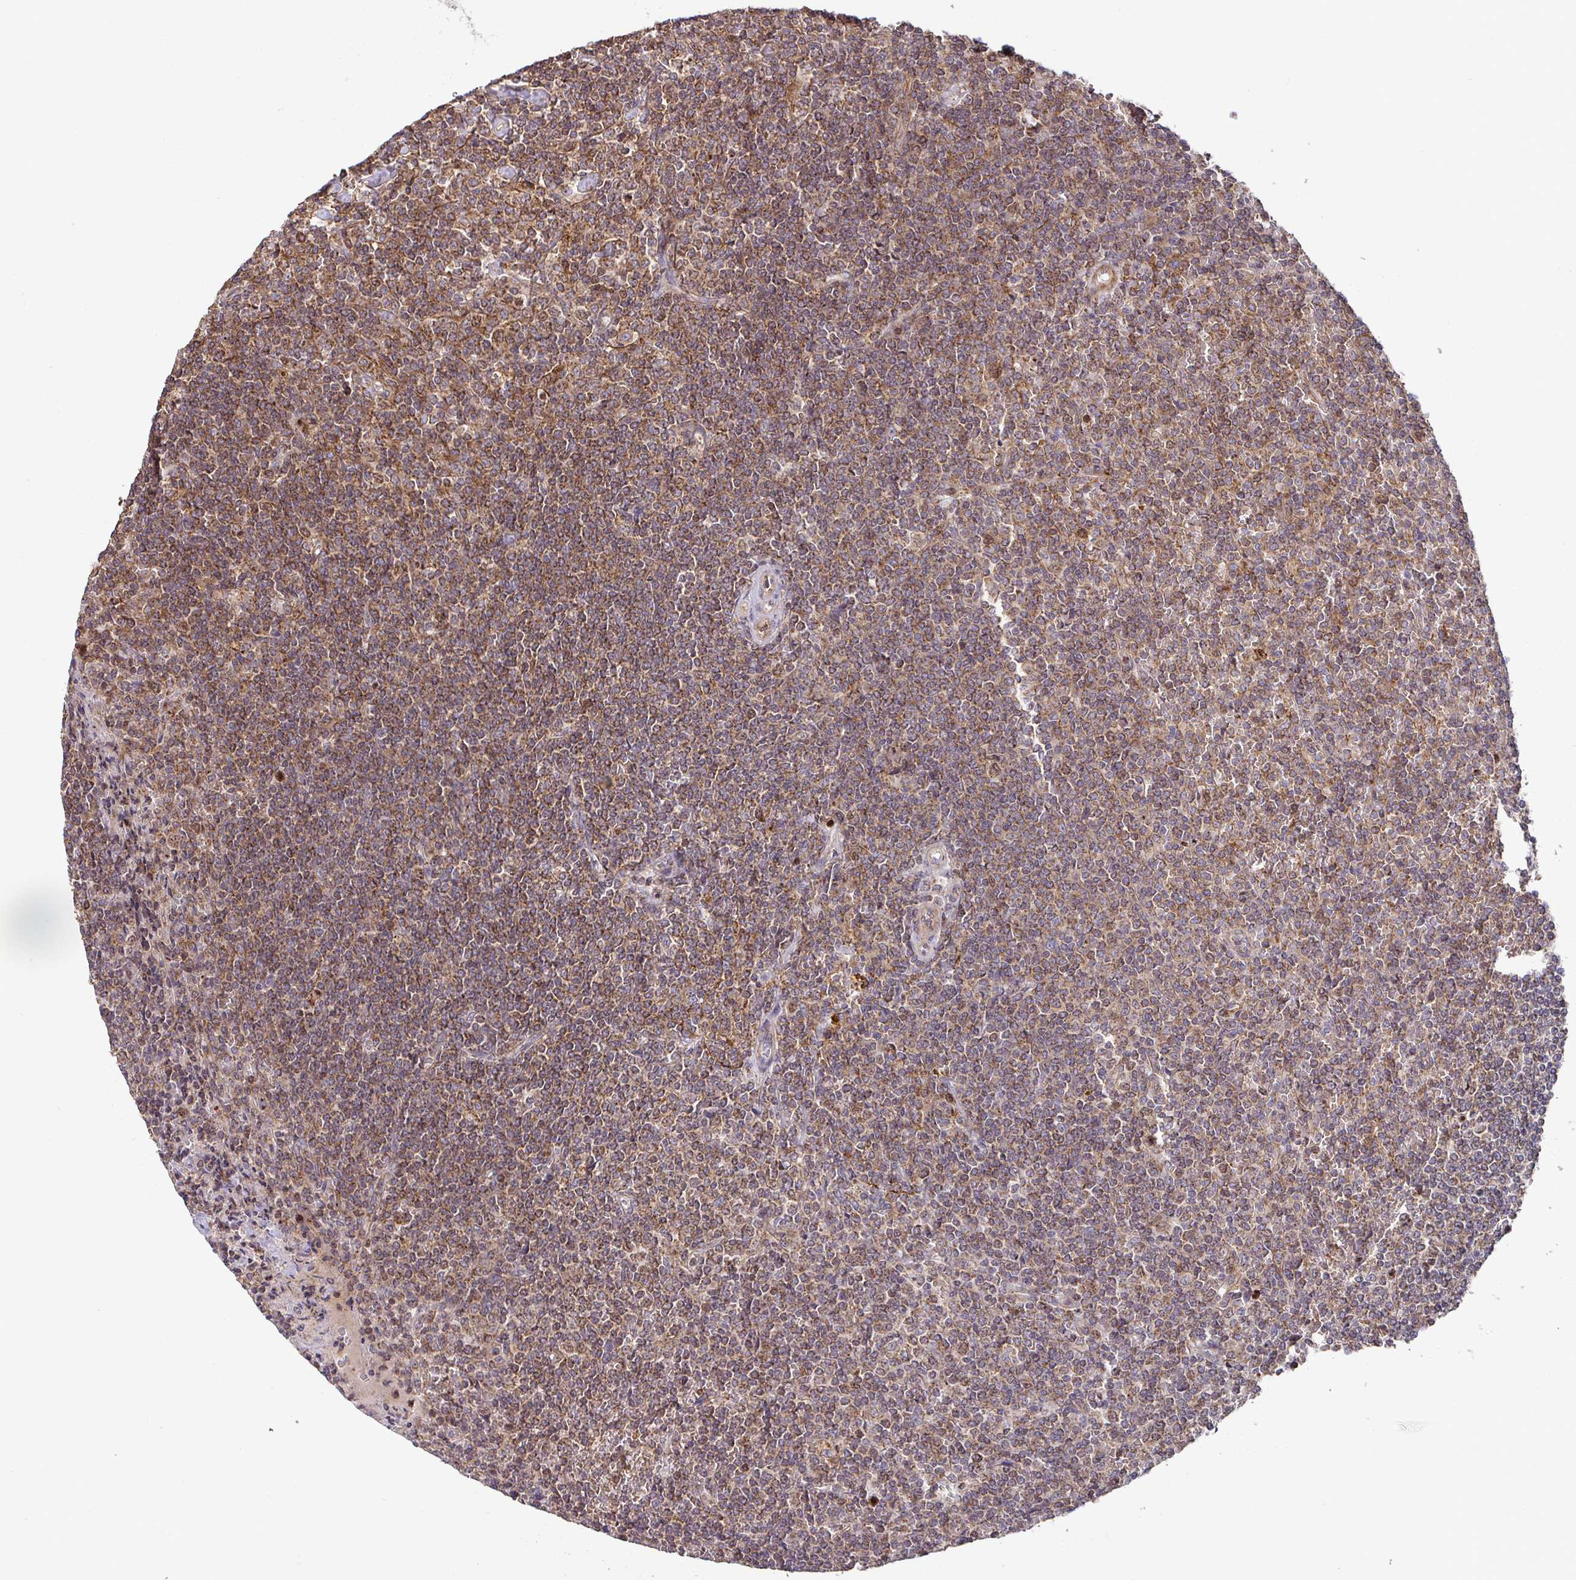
{"staining": {"intensity": "moderate", "quantity": ">75%", "location": "cytoplasmic/membranous"}, "tissue": "lymphoma", "cell_type": "Tumor cells", "image_type": "cancer", "snomed": [{"axis": "morphology", "description": "Malignant lymphoma, non-Hodgkin's type, Low grade"}, {"axis": "topography", "description": "Spleen"}], "caption": "Moderate cytoplasmic/membranous expression for a protein is present in approximately >75% of tumor cells of lymphoma using immunohistochemistry (IHC).", "gene": "SPRY1", "patient": {"sex": "female", "age": 19}}